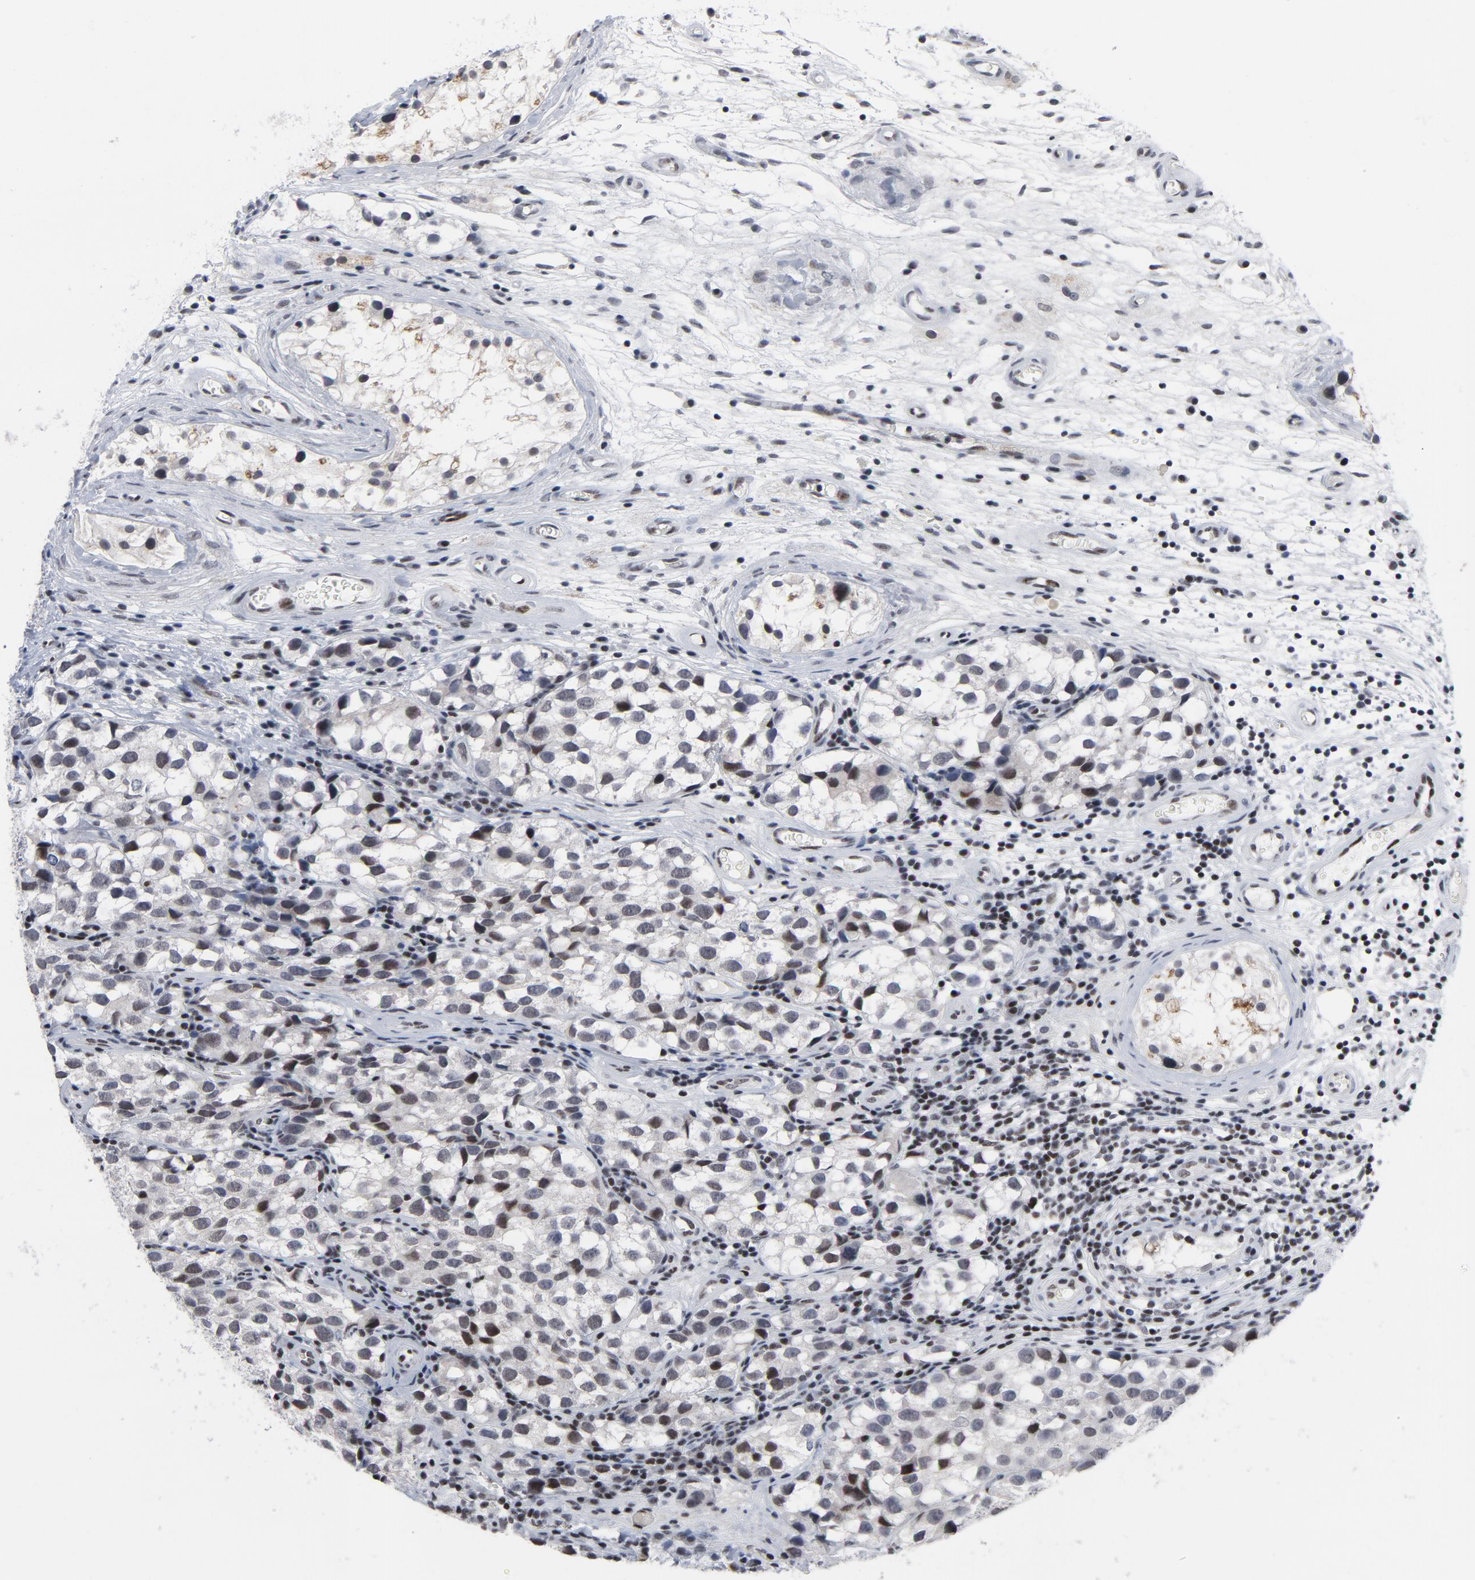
{"staining": {"intensity": "weak", "quantity": "25%-75%", "location": "nuclear"}, "tissue": "testis cancer", "cell_type": "Tumor cells", "image_type": "cancer", "snomed": [{"axis": "morphology", "description": "Seminoma, NOS"}, {"axis": "topography", "description": "Testis"}], "caption": "The micrograph displays immunohistochemical staining of seminoma (testis). There is weak nuclear positivity is appreciated in approximately 25%-75% of tumor cells.", "gene": "GABPA", "patient": {"sex": "male", "age": 39}}